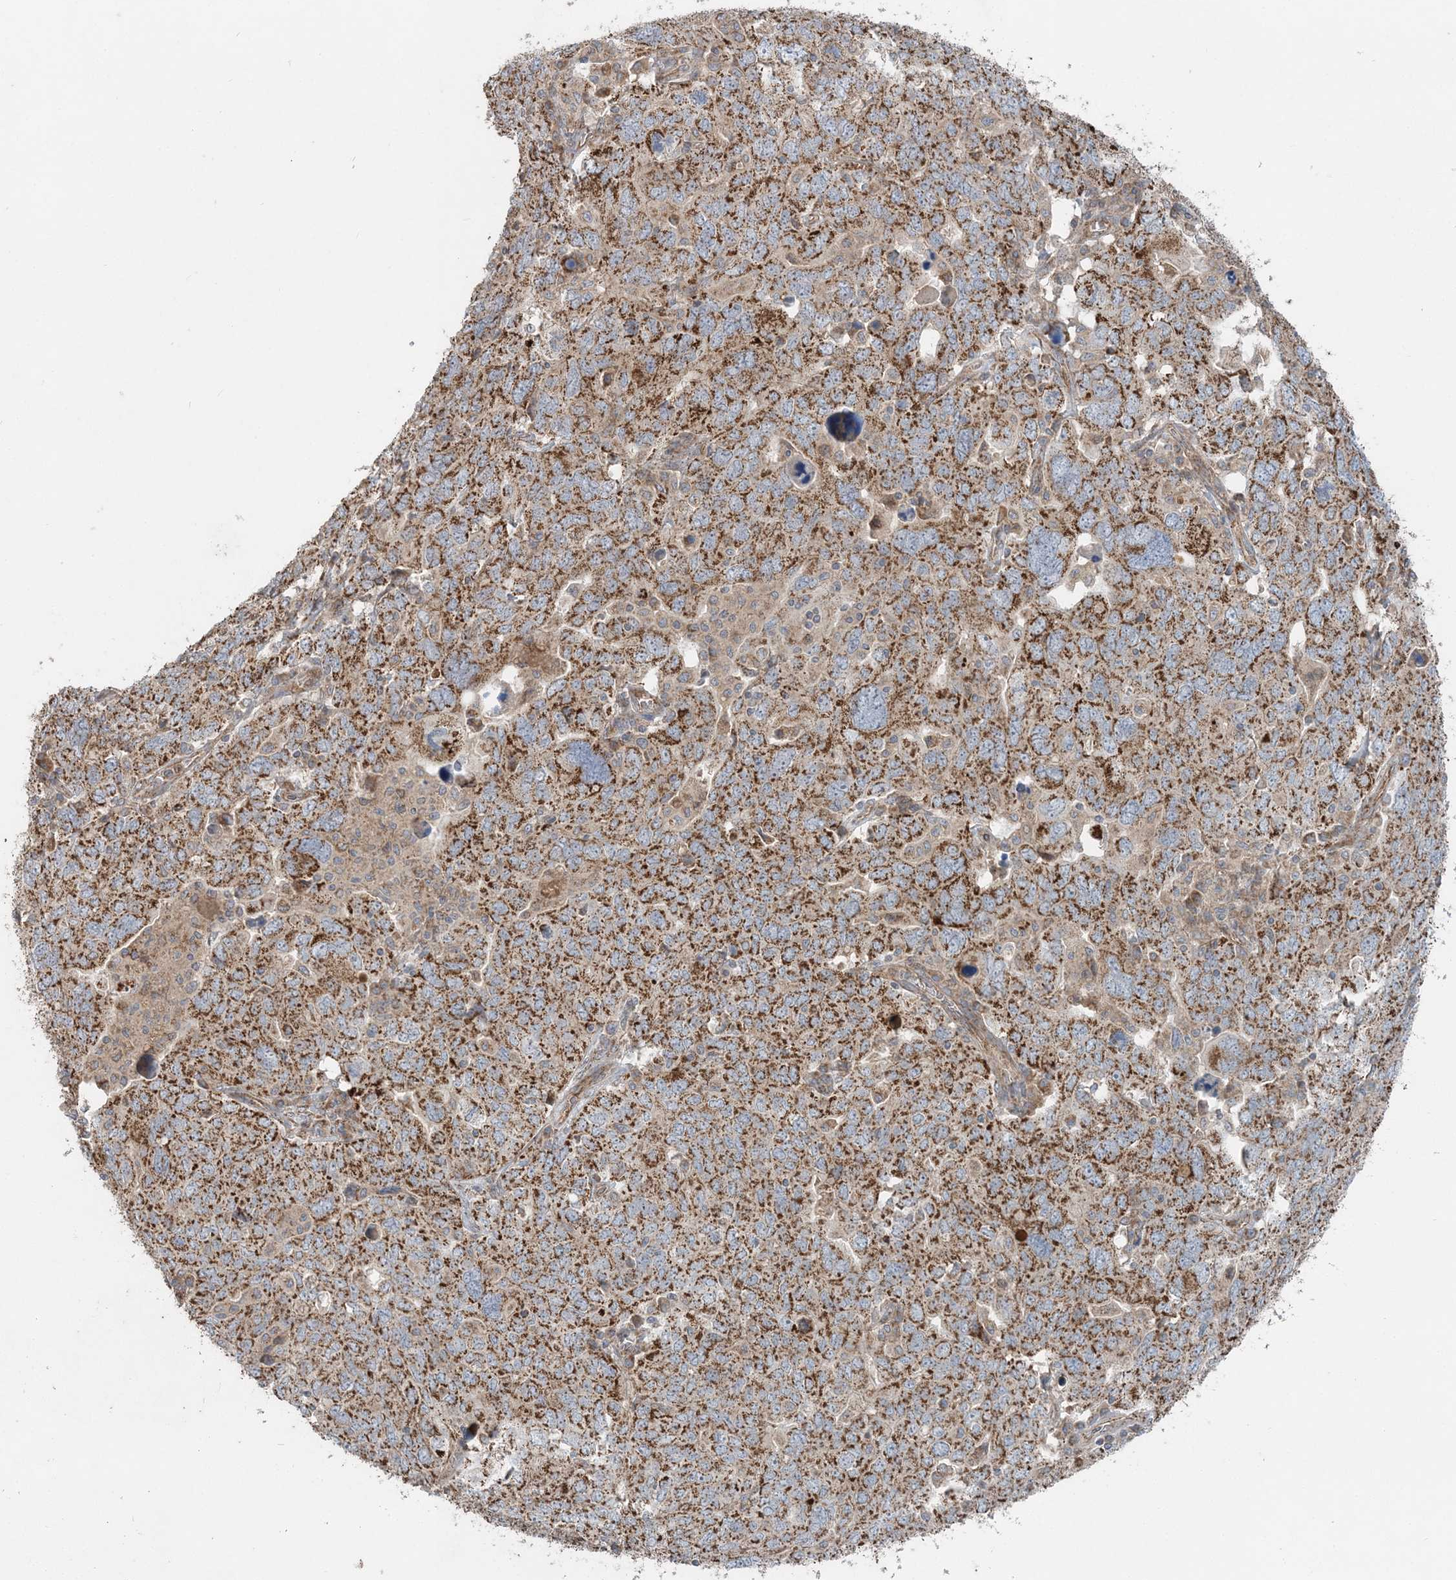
{"staining": {"intensity": "strong", "quantity": ">75%", "location": "cytoplasmic/membranous"}, "tissue": "ovarian cancer", "cell_type": "Tumor cells", "image_type": "cancer", "snomed": [{"axis": "morphology", "description": "Carcinoma, endometroid"}, {"axis": "topography", "description": "Ovary"}], "caption": "DAB (3,3'-diaminobenzidine) immunohistochemical staining of ovarian cancer (endometroid carcinoma) displays strong cytoplasmic/membranous protein positivity in about >75% of tumor cells. (DAB (3,3'-diaminobenzidine) = brown stain, brightfield microscopy at high magnification).", "gene": "LRPPRC", "patient": {"sex": "female", "age": 62}}